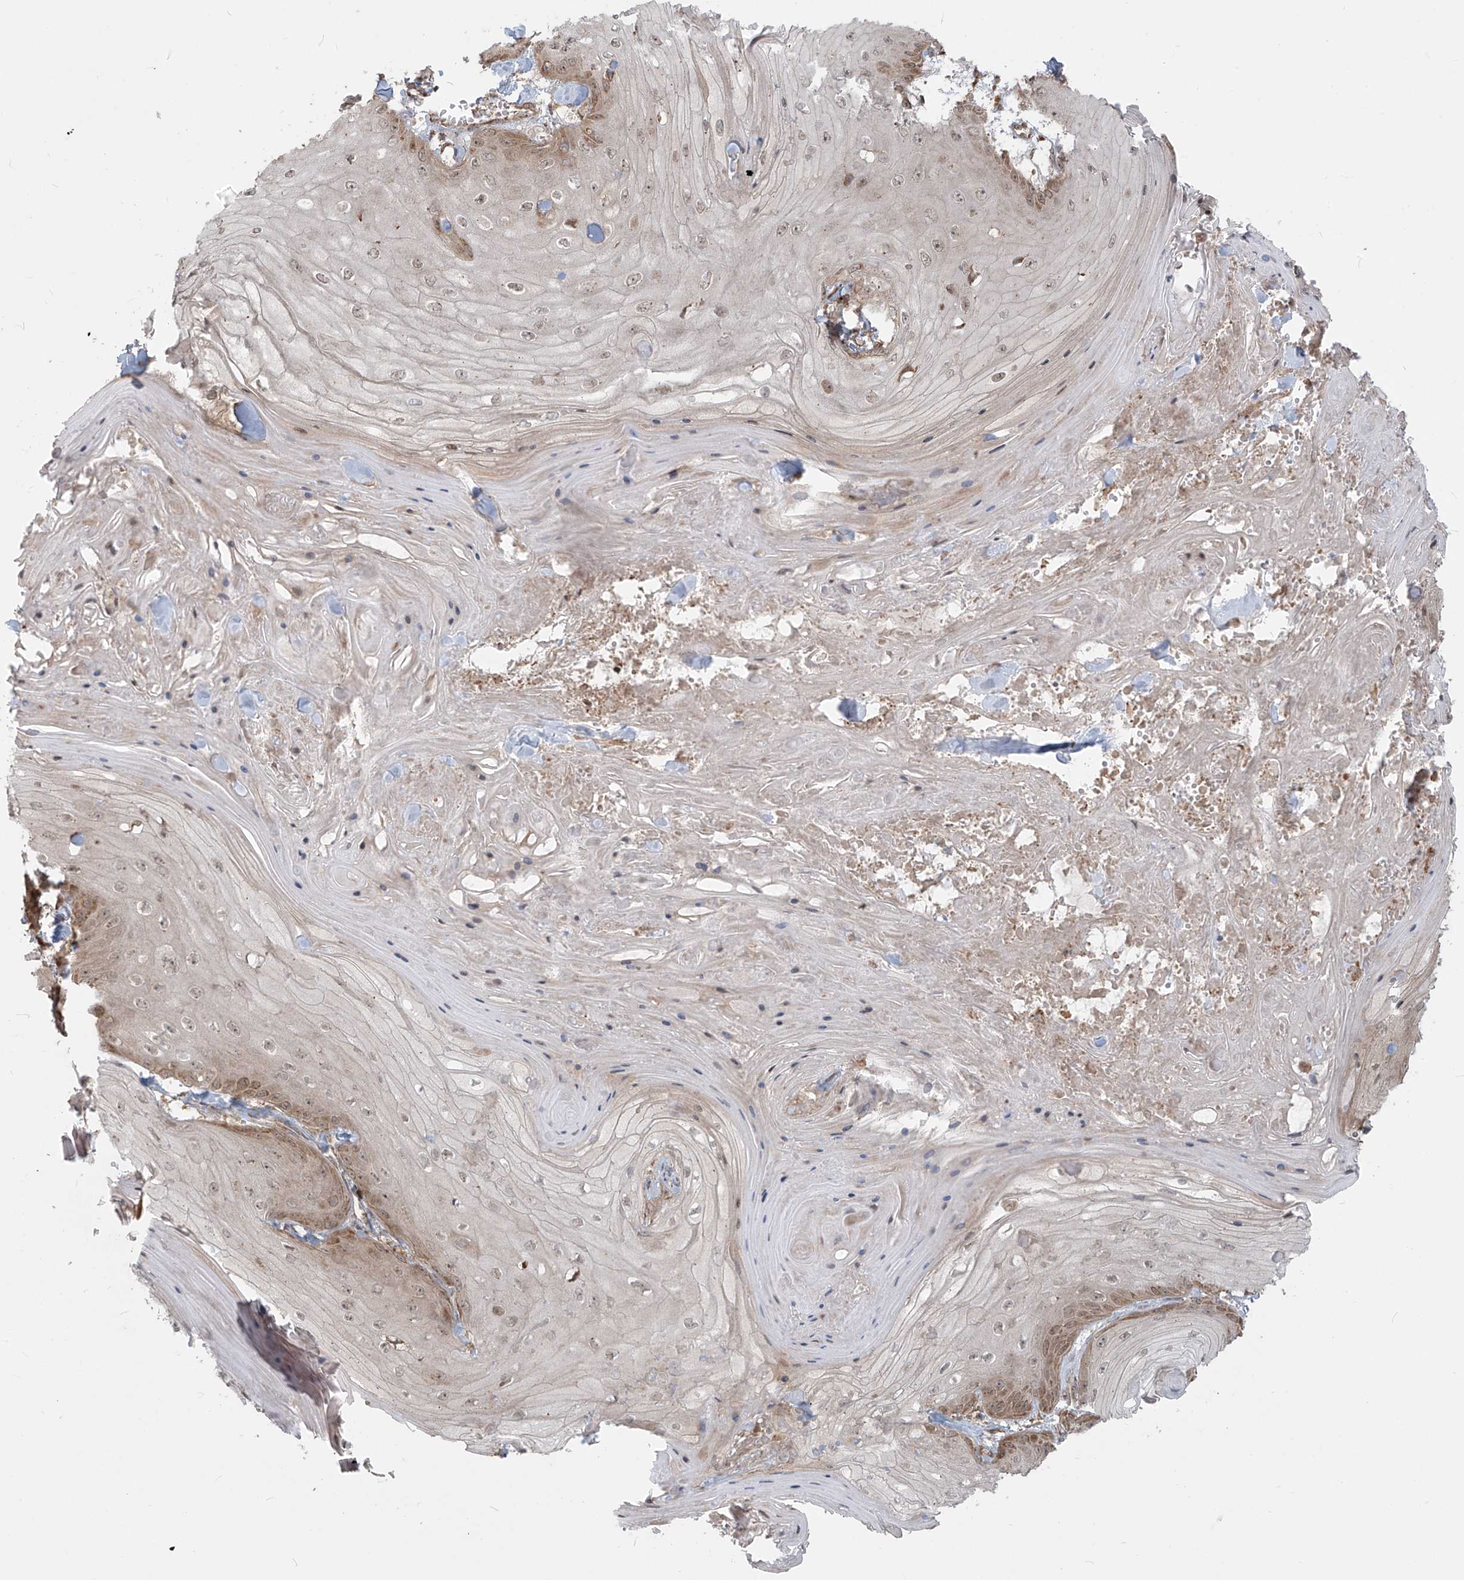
{"staining": {"intensity": "moderate", "quantity": "25%-75%", "location": "cytoplasmic/membranous,nuclear"}, "tissue": "skin cancer", "cell_type": "Tumor cells", "image_type": "cancer", "snomed": [{"axis": "morphology", "description": "Squamous cell carcinoma, NOS"}, {"axis": "topography", "description": "Skin"}], "caption": "There is medium levels of moderate cytoplasmic/membranous and nuclear expression in tumor cells of skin cancer (squamous cell carcinoma), as demonstrated by immunohistochemical staining (brown color).", "gene": "PLEKHM3", "patient": {"sex": "male", "age": 74}}